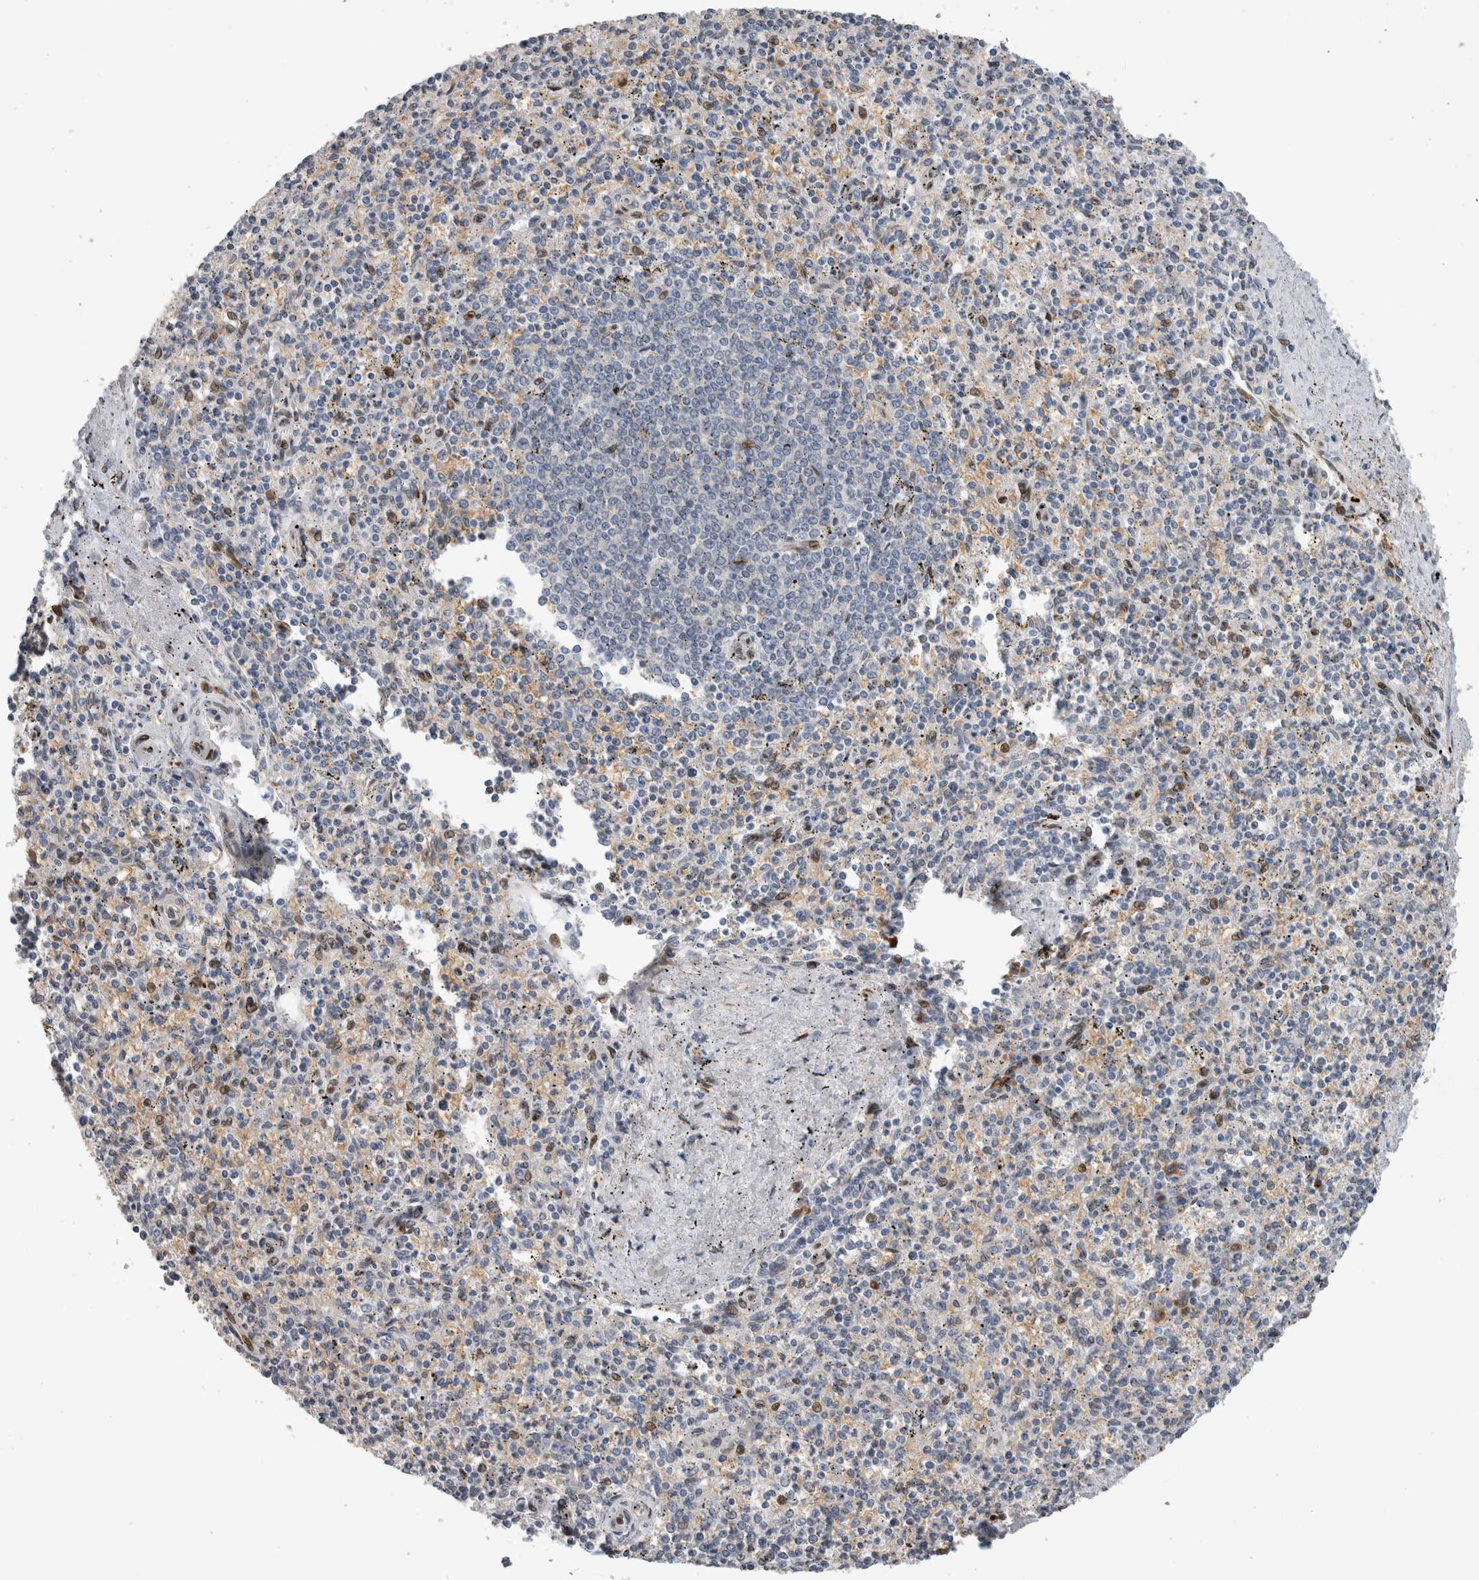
{"staining": {"intensity": "moderate", "quantity": "<25%", "location": "nuclear"}, "tissue": "spleen", "cell_type": "Cells in red pulp", "image_type": "normal", "snomed": [{"axis": "morphology", "description": "Normal tissue, NOS"}, {"axis": "topography", "description": "Spleen"}], "caption": "An immunohistochemistry micrograph of benign tissue is shown. Protein staining in brown shows moderate nuclear positivity in spleen within cells in red pulp. Nuclei are stained in blue.", "gene": "DMTN", "patient": {"sex": "male", "age": 72}}